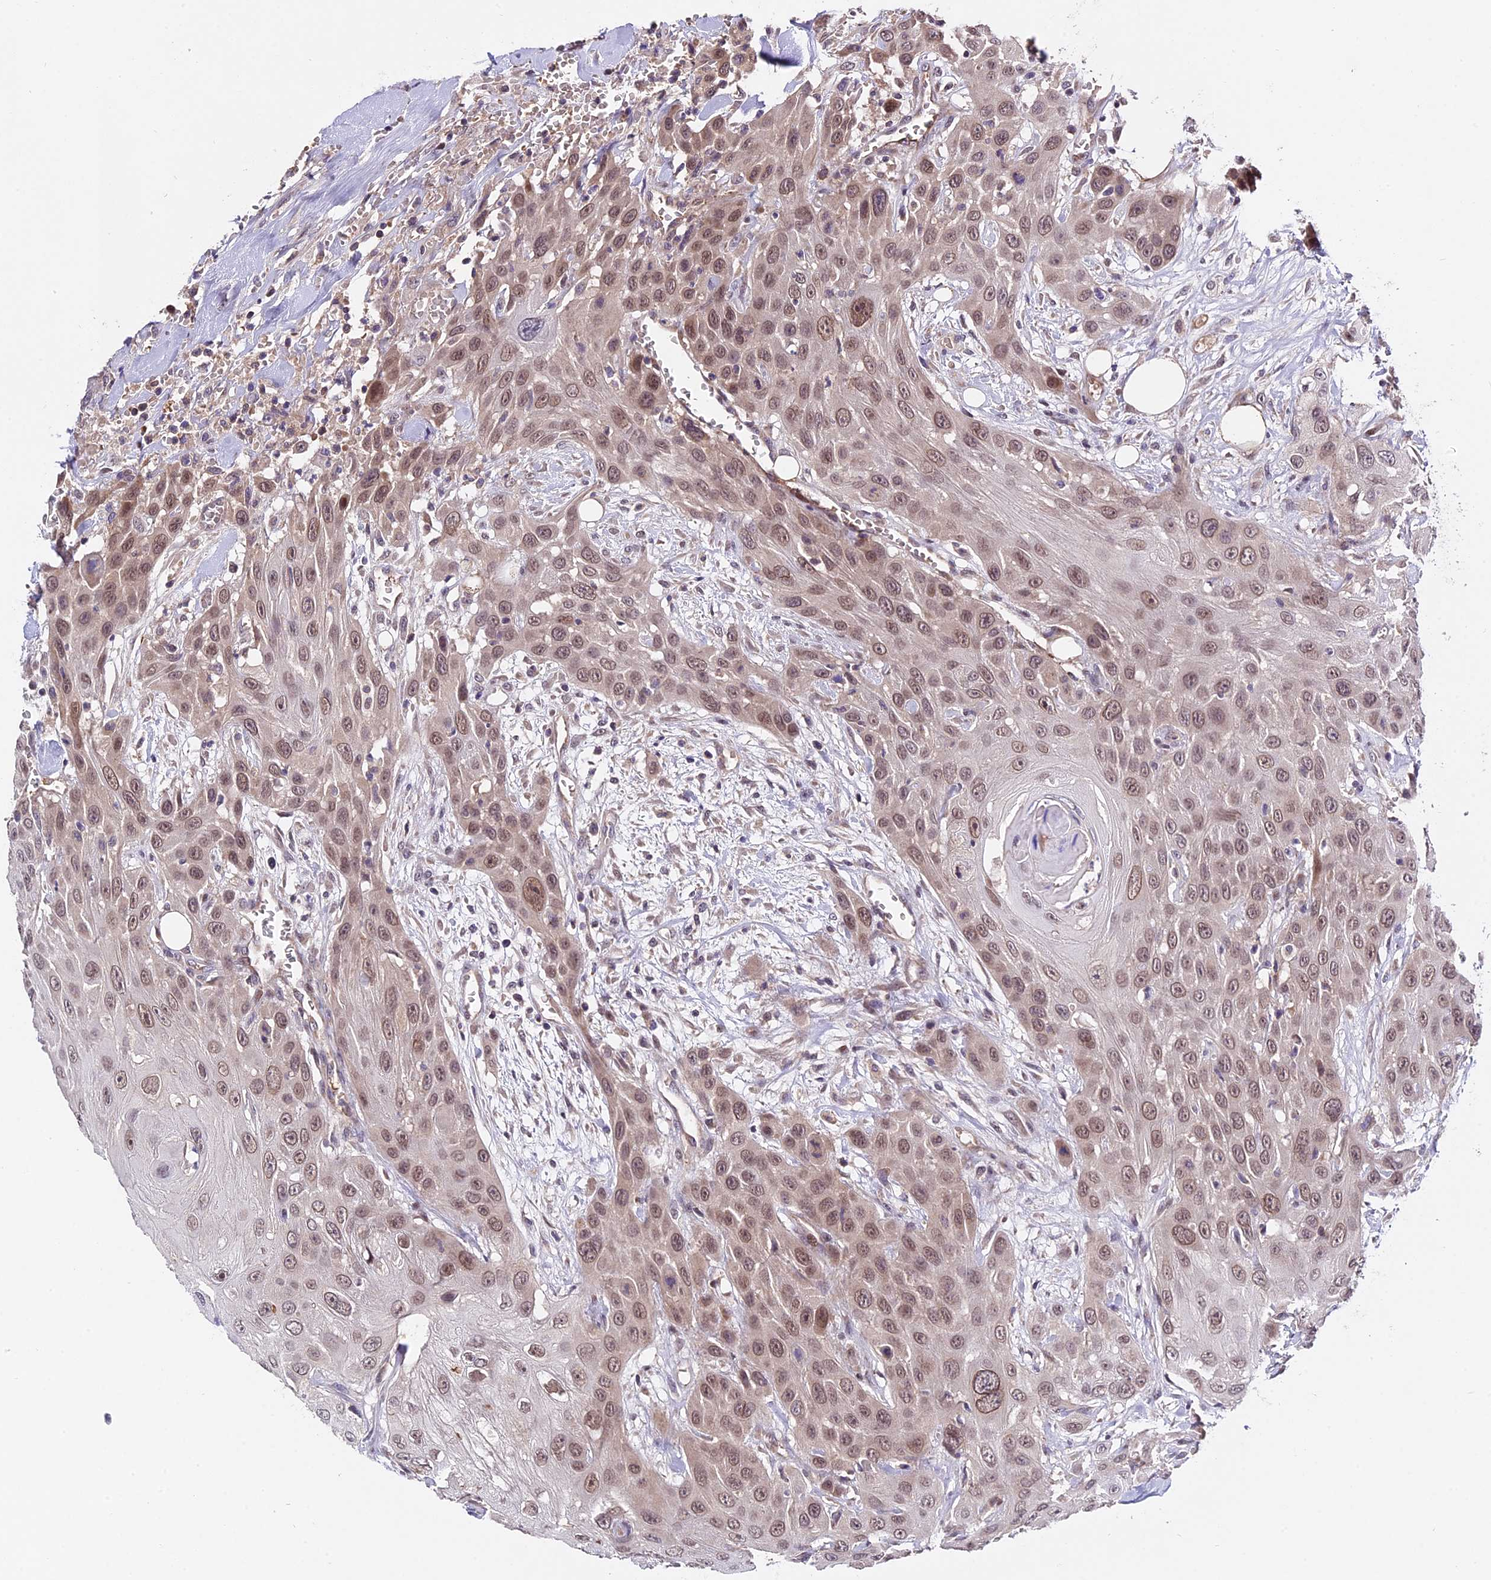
{"staining": {"intensity": "moderate", "quantity": ">75%", "location": "nuclear"}, "tissue": "head and neck cancer", "cell_type": "Tumor cells", "image_type": "cancer", "snomed": [{"axis": "morphology", "description": "Squamous cell carcinoma, NOS"}, {"axis": "topography", "description": "Head-Neck"}], "caption": "The photomicrograph demonstrates staining of head and neck cancer (squamous cell carcinoma), revealing moderate nuclear protein staining (brown color) within tumor cells.", "gene": "TRMT1", "patient": {"sex": "male", "age": 81}}